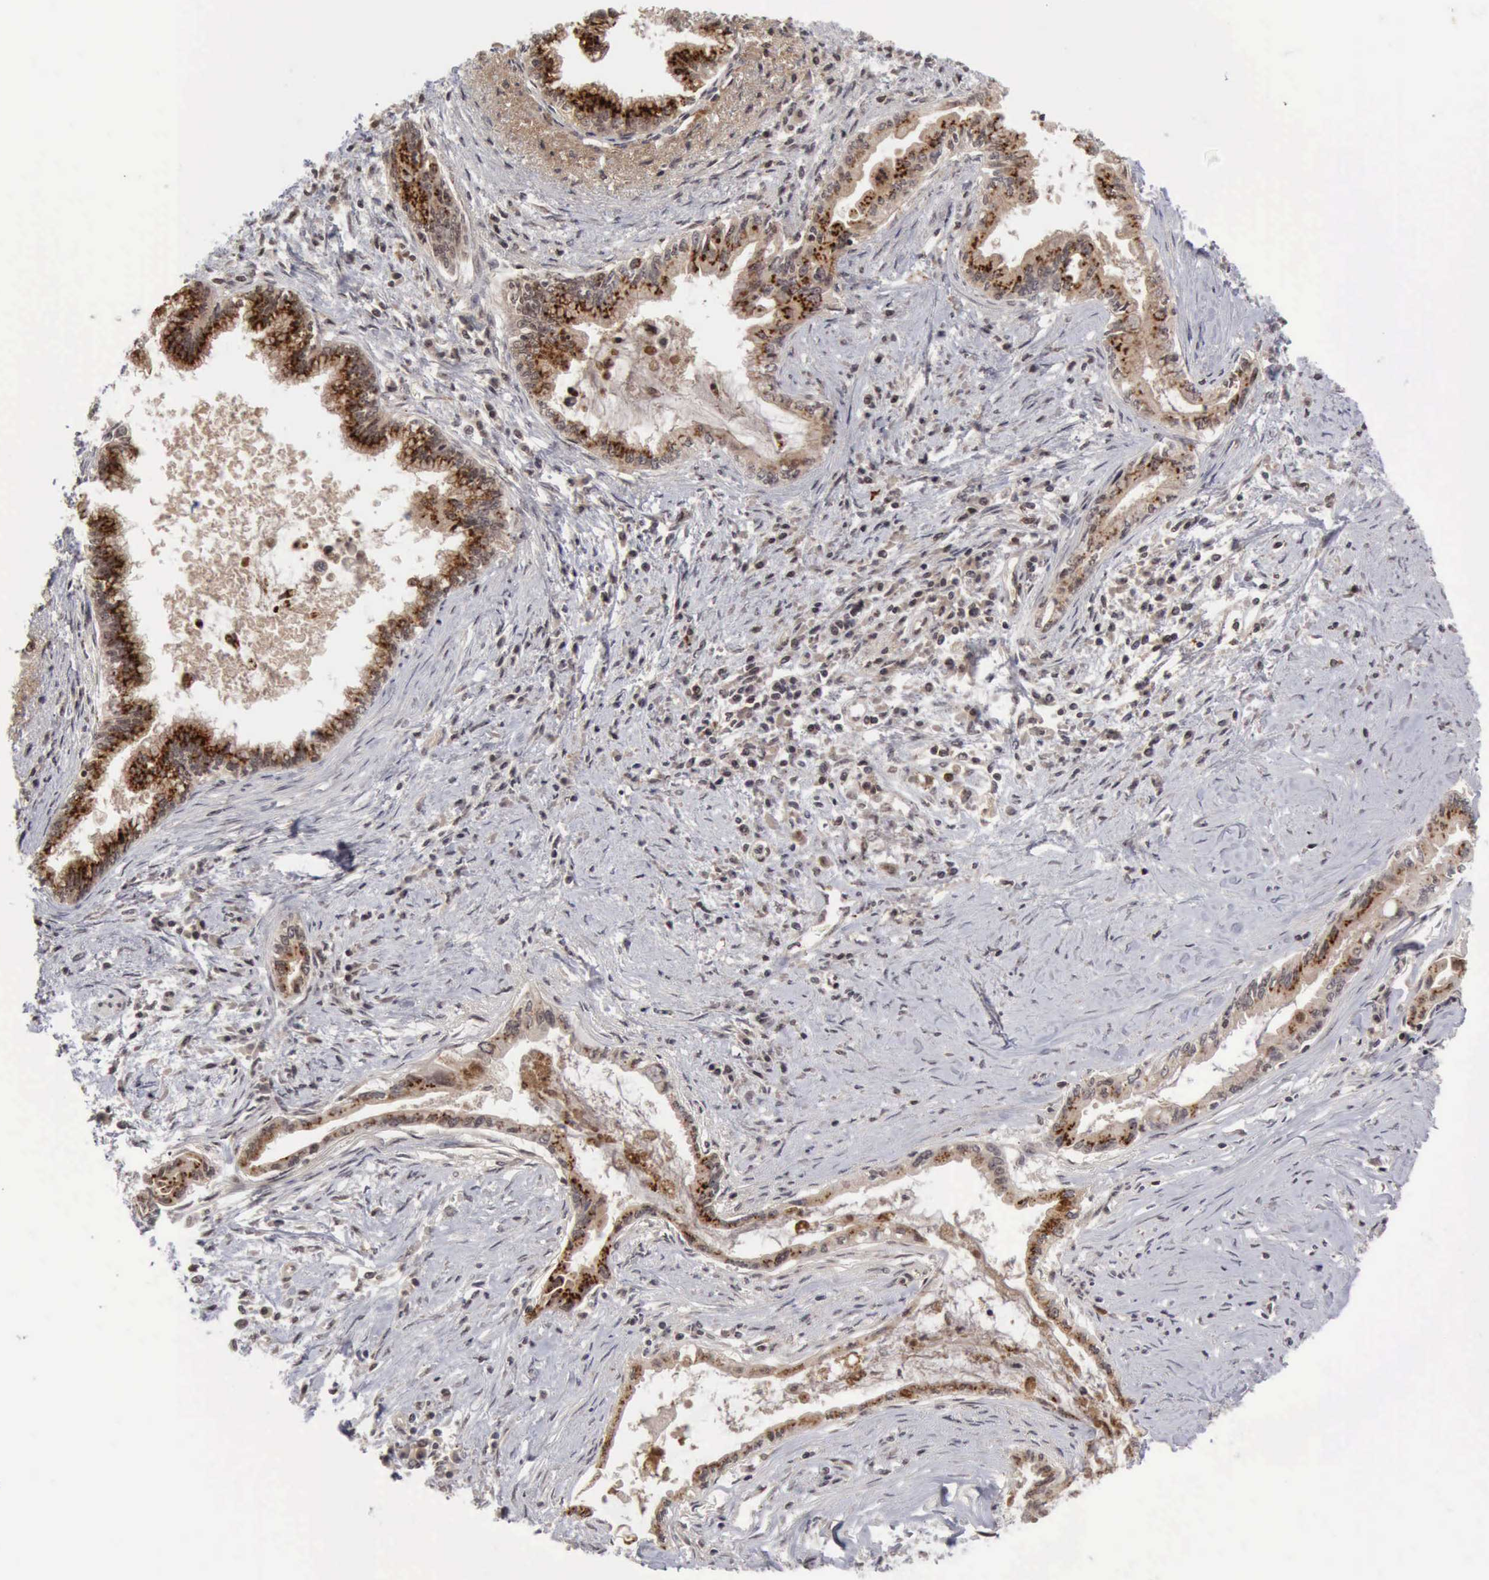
{"staining": {"intensity": "moderate", "quantity": "25%-75%", "location": "cytoplasmic/membranous,nuclear"}, "tissue": "pancreatic cancer", "cell_type": "Tumor cells", "image_type": "cancer", "snomed": [{"axis": "morphology", "description": "Adenocarcinoma, NOS"}, {"axis": "topography", "description": "Pancreas"}], "caption": "The histopathology image reveals staining of adenocarcinoma (pancreatic), revealing moderate cytoplasmic/membranous and nuclear protein positivity (brown color) within tumor cells.", "gene": "CDKN2A", "patient": {"sex": "female", "age": 64}}